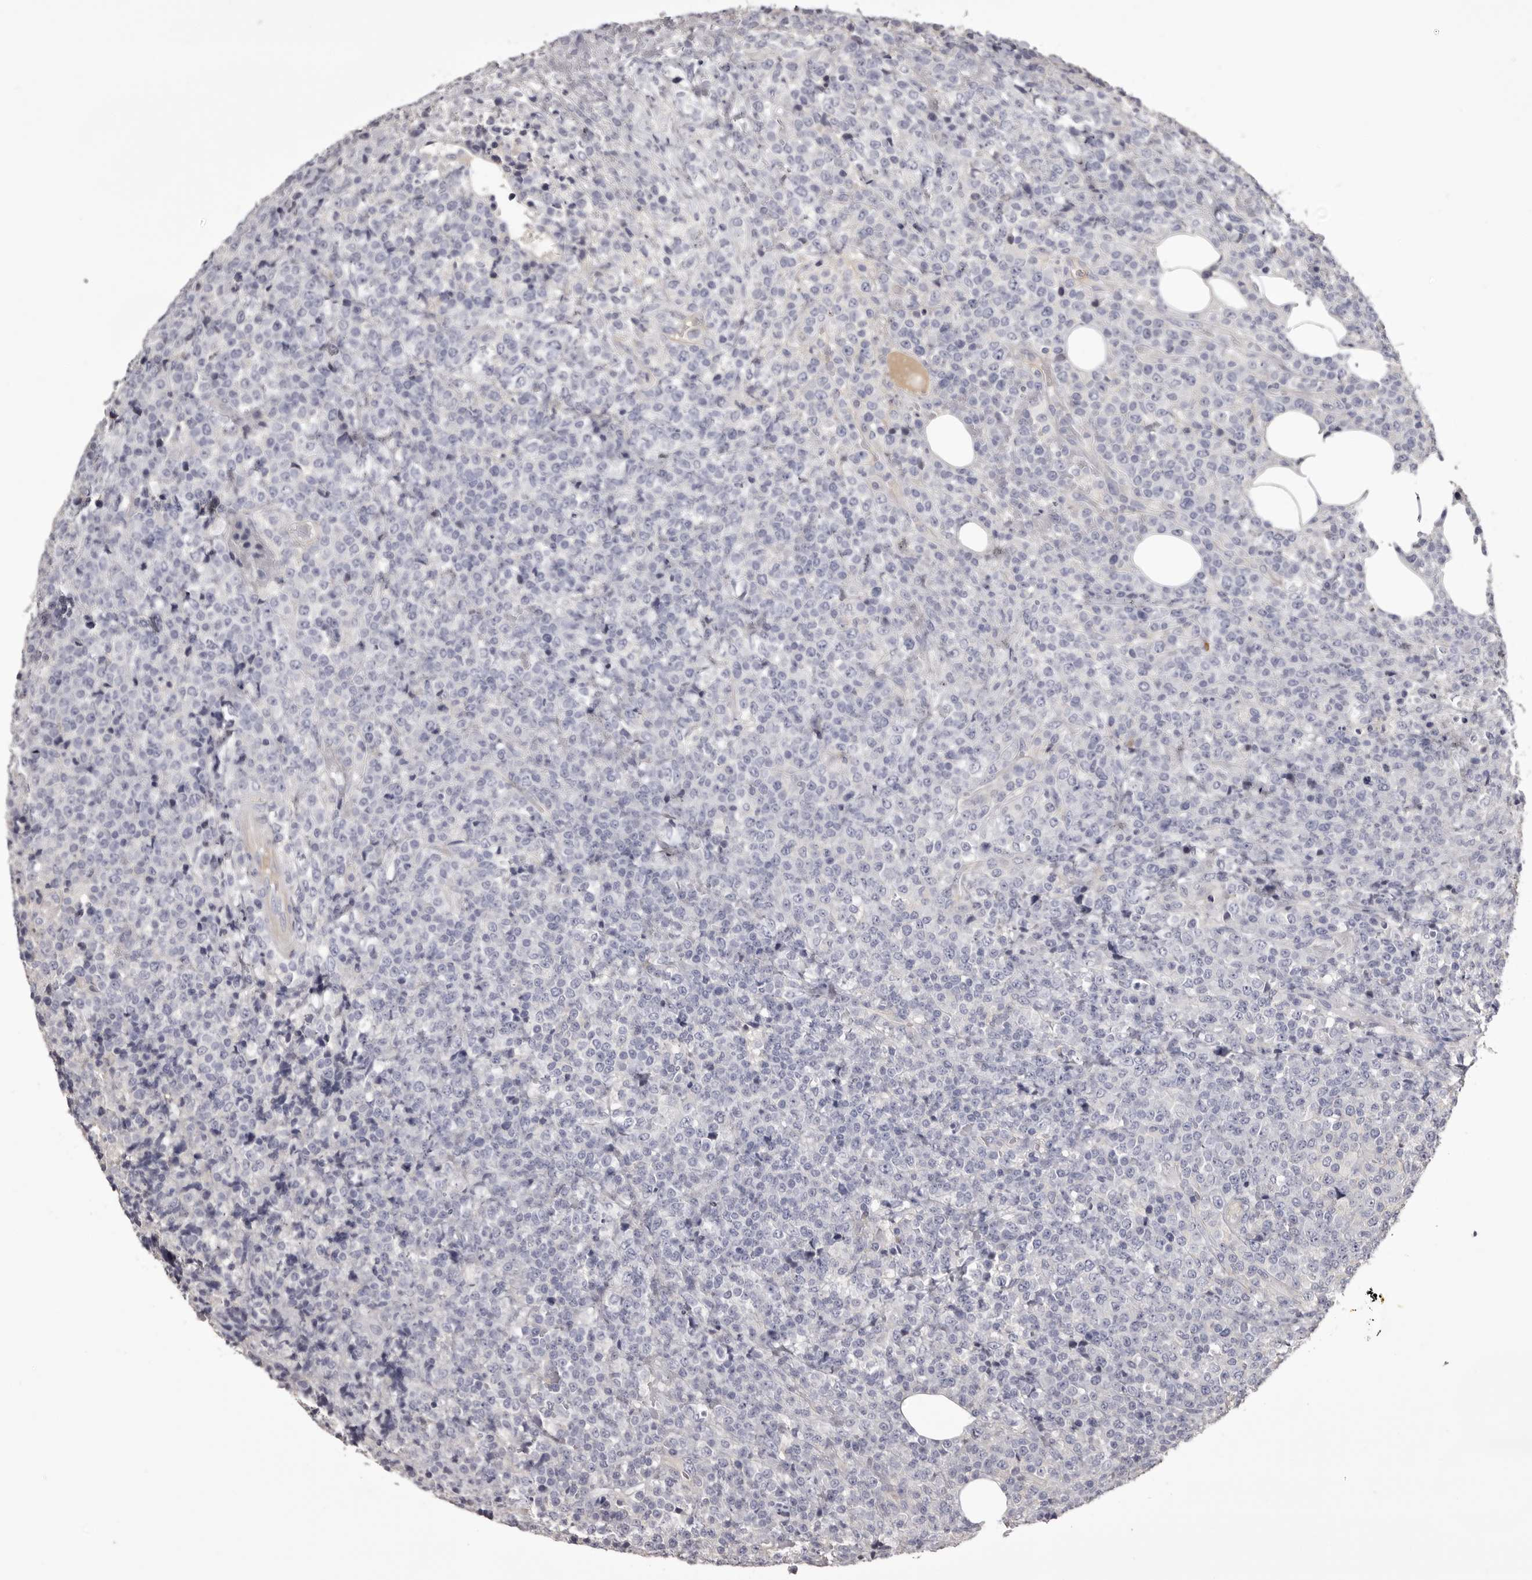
{"staining": {"intensity": "negative", "quantity": "none", "location": "none"}, "tissue": "lymphoma", "cell_type": "Tumor cells", "image_type": "cancer", "snomed": [{"axis": "morphology", "description": "Malignant lymphoma, non-Hodgkin's type, High grade"}, {"axis": "topography", "description": "Lymph node"}], "caption": "High-grade malignant lymphoma, non-Hodgkin's type was stained to show a protein in brown. There is no significant staining in tumor cells.", "gene": "LAD1", "patient": {"sex": "male", "age": 13}}